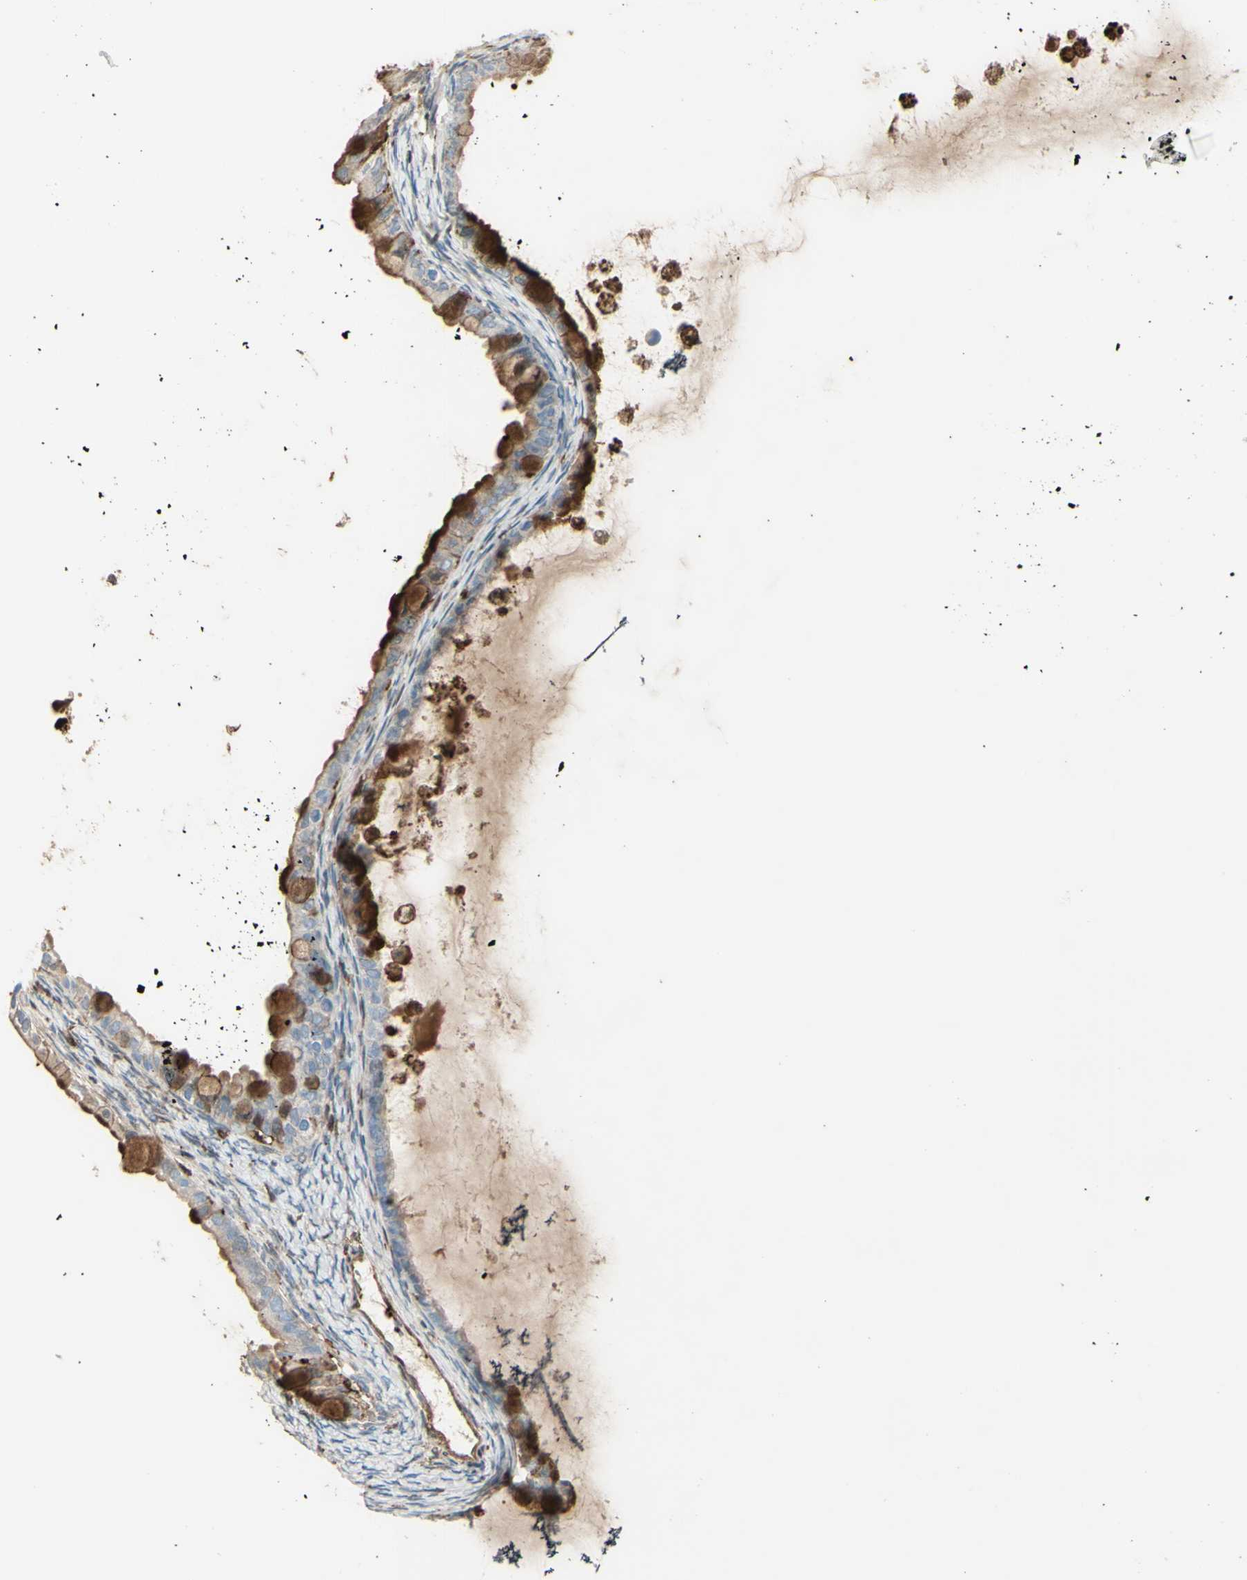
{"staining": {"intensity": "weak", "quantity": "25%-75%", "location": "cytoplasmic/membranous"}, "tissue": "ovarian cancer", "cell_type": "Tumor cells", "image_type": "cancer", "snomed": [{"axis": "morphology", "description": "Cystadenocarcinoma, mucinous, NOS"}, {"axis": "topography", "description": "Ovary"}], "caption": "Human ovarian cancer (mucinous cystadenocarcinoma) stained with a brown dye demonstrates weak cytoplasmic/membranous positive staining in about 25%-75% of tumor cells.", "gene": "GSN", "patient": {"sex": "female", "age": 80}}